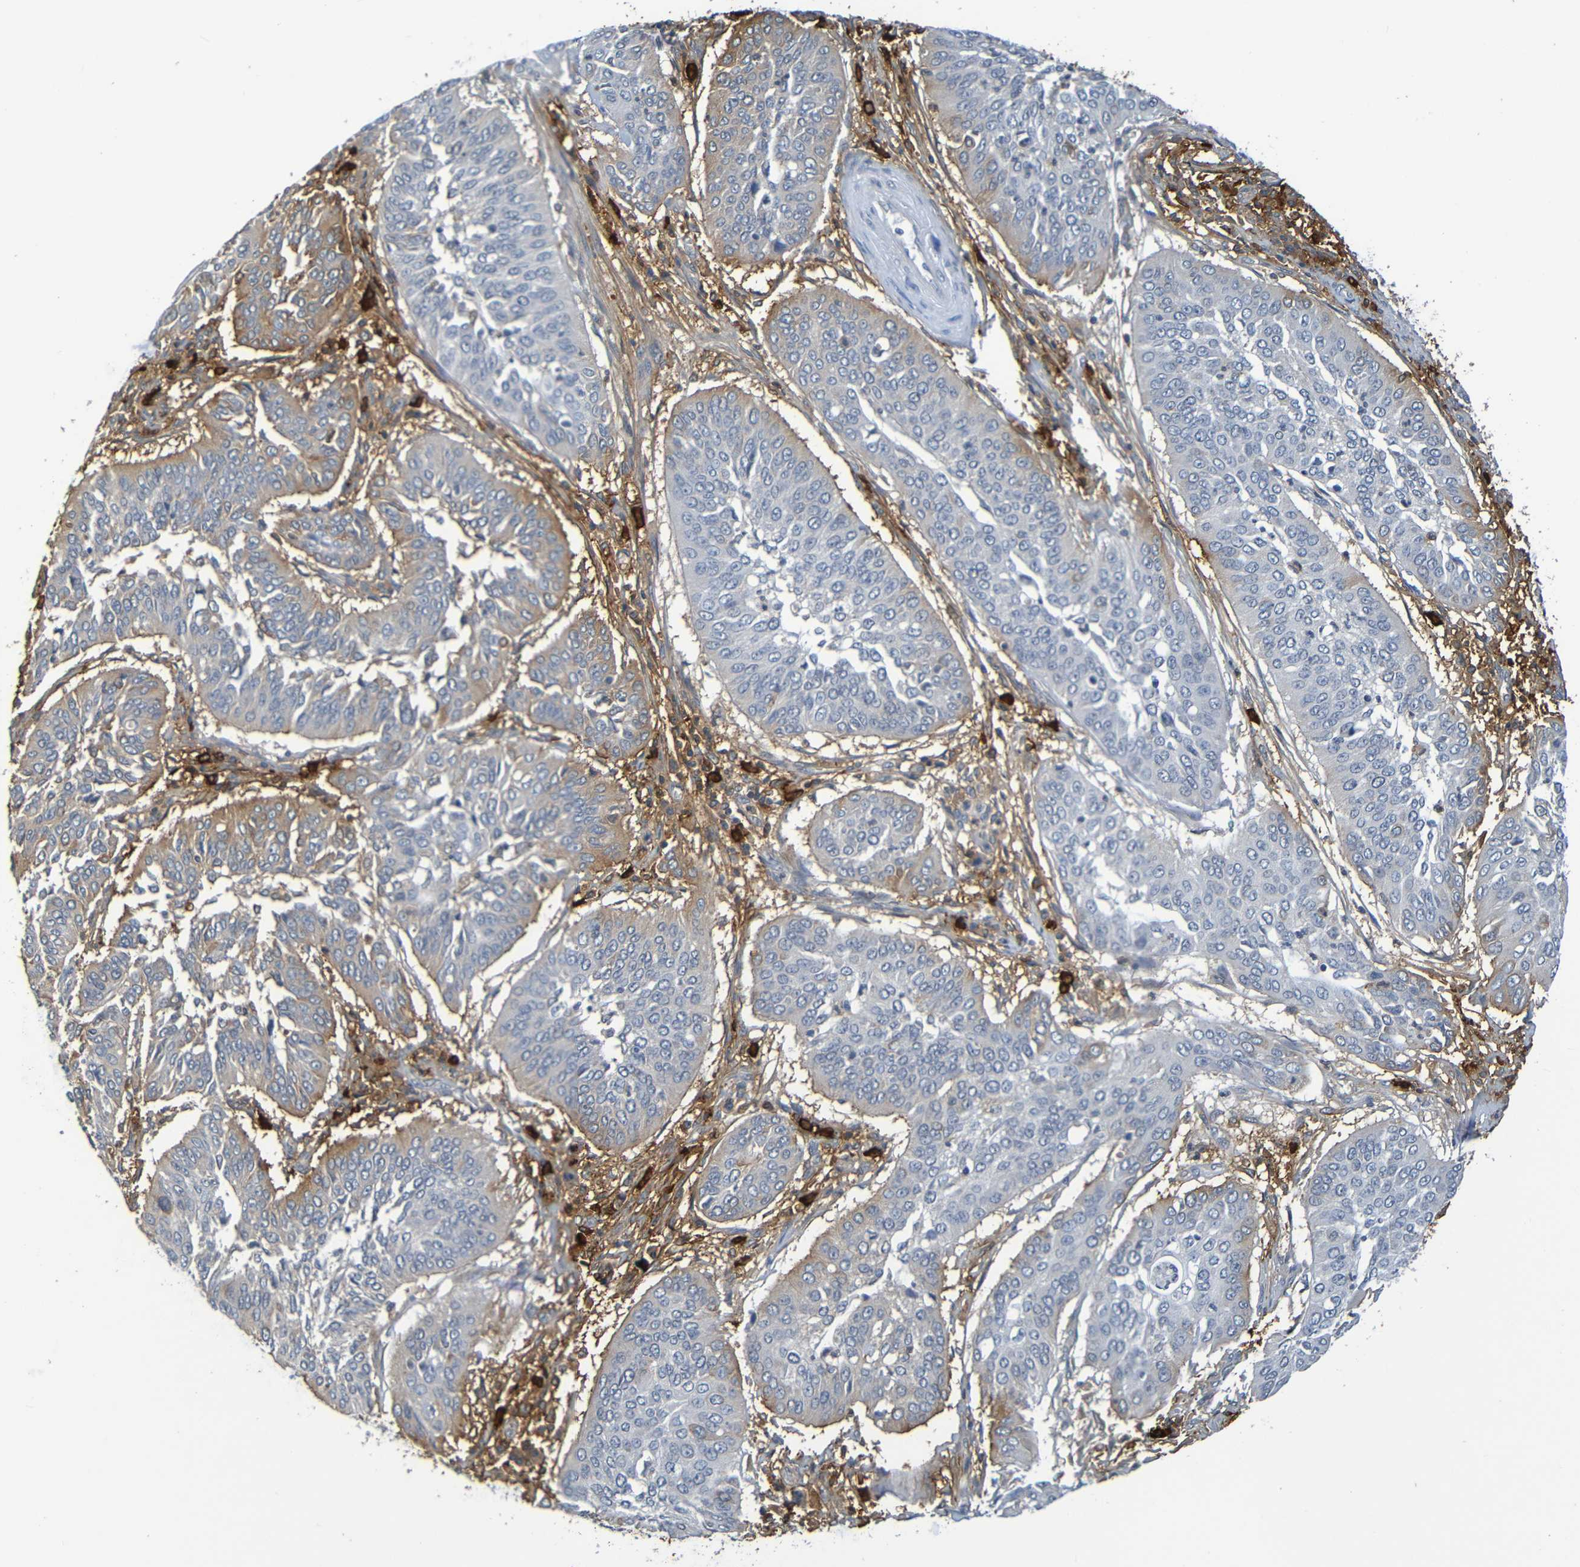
{"staining": {"intensity": "weak", "quantity": "<25%", "location": "cytoplasmic/membranous"}, "tissue": "cervical cancer", "cell_type": "Tumor cells", "image_type": "cancer", "snomed": [{"axis": "morphology", "description": "Normal tissue, NOS"}, {"axis": "morphology", "description": "Squamous cell carcinoma, NOS"}, {"axis": "topography", "description": "Cervix"}], "caption": "IHC image of neoplastic tissue: squamous cell carcinoma (cervical) stained with DAB displays no significant protein staining in tumor cells.", "gene": "C3AR1", "patient": {"sex": "female", "age": 39}}